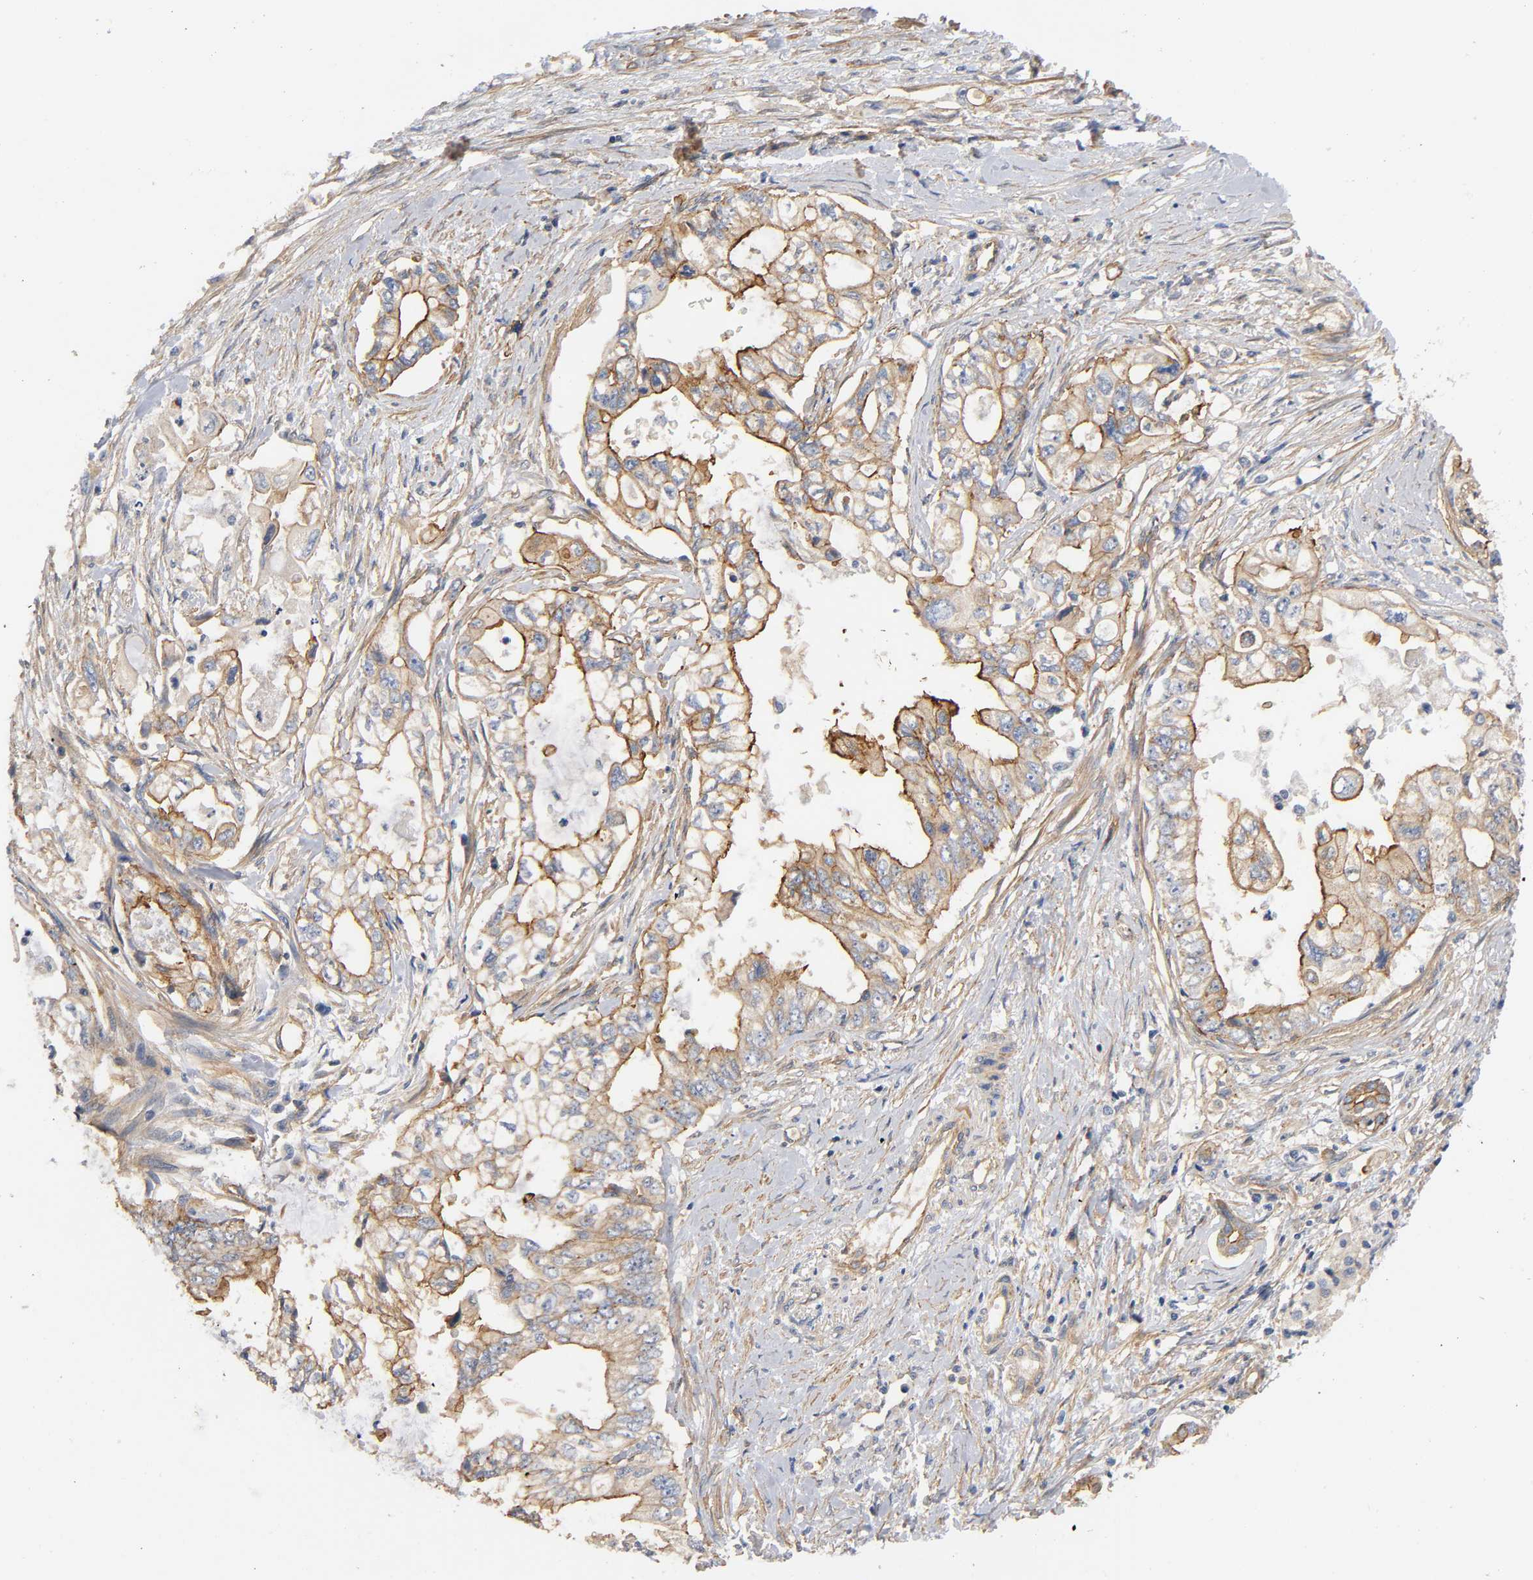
{"staining": {"intensity": "moderate", "quantity": ">75%", "location": "cytoplasmic/membranous"}, "tissue": "pancreatic cancer", "cell_type": "Tumor cells", "image_type": "cancer", "snomed": [{"axis": "morphology", "description": "Normal tissue, NOS"}, {"axis": "topography", "description": "Pancreas"}], "caption": "This histopathology image shows immunohistochemistry (IHC) staining of pancreatic cancer, with medium moderate cytoplasmic/membranous staining in about >75% of tumor cells.", "gene": "MARS1", "patient": {"sex": "male", "age": 42}}